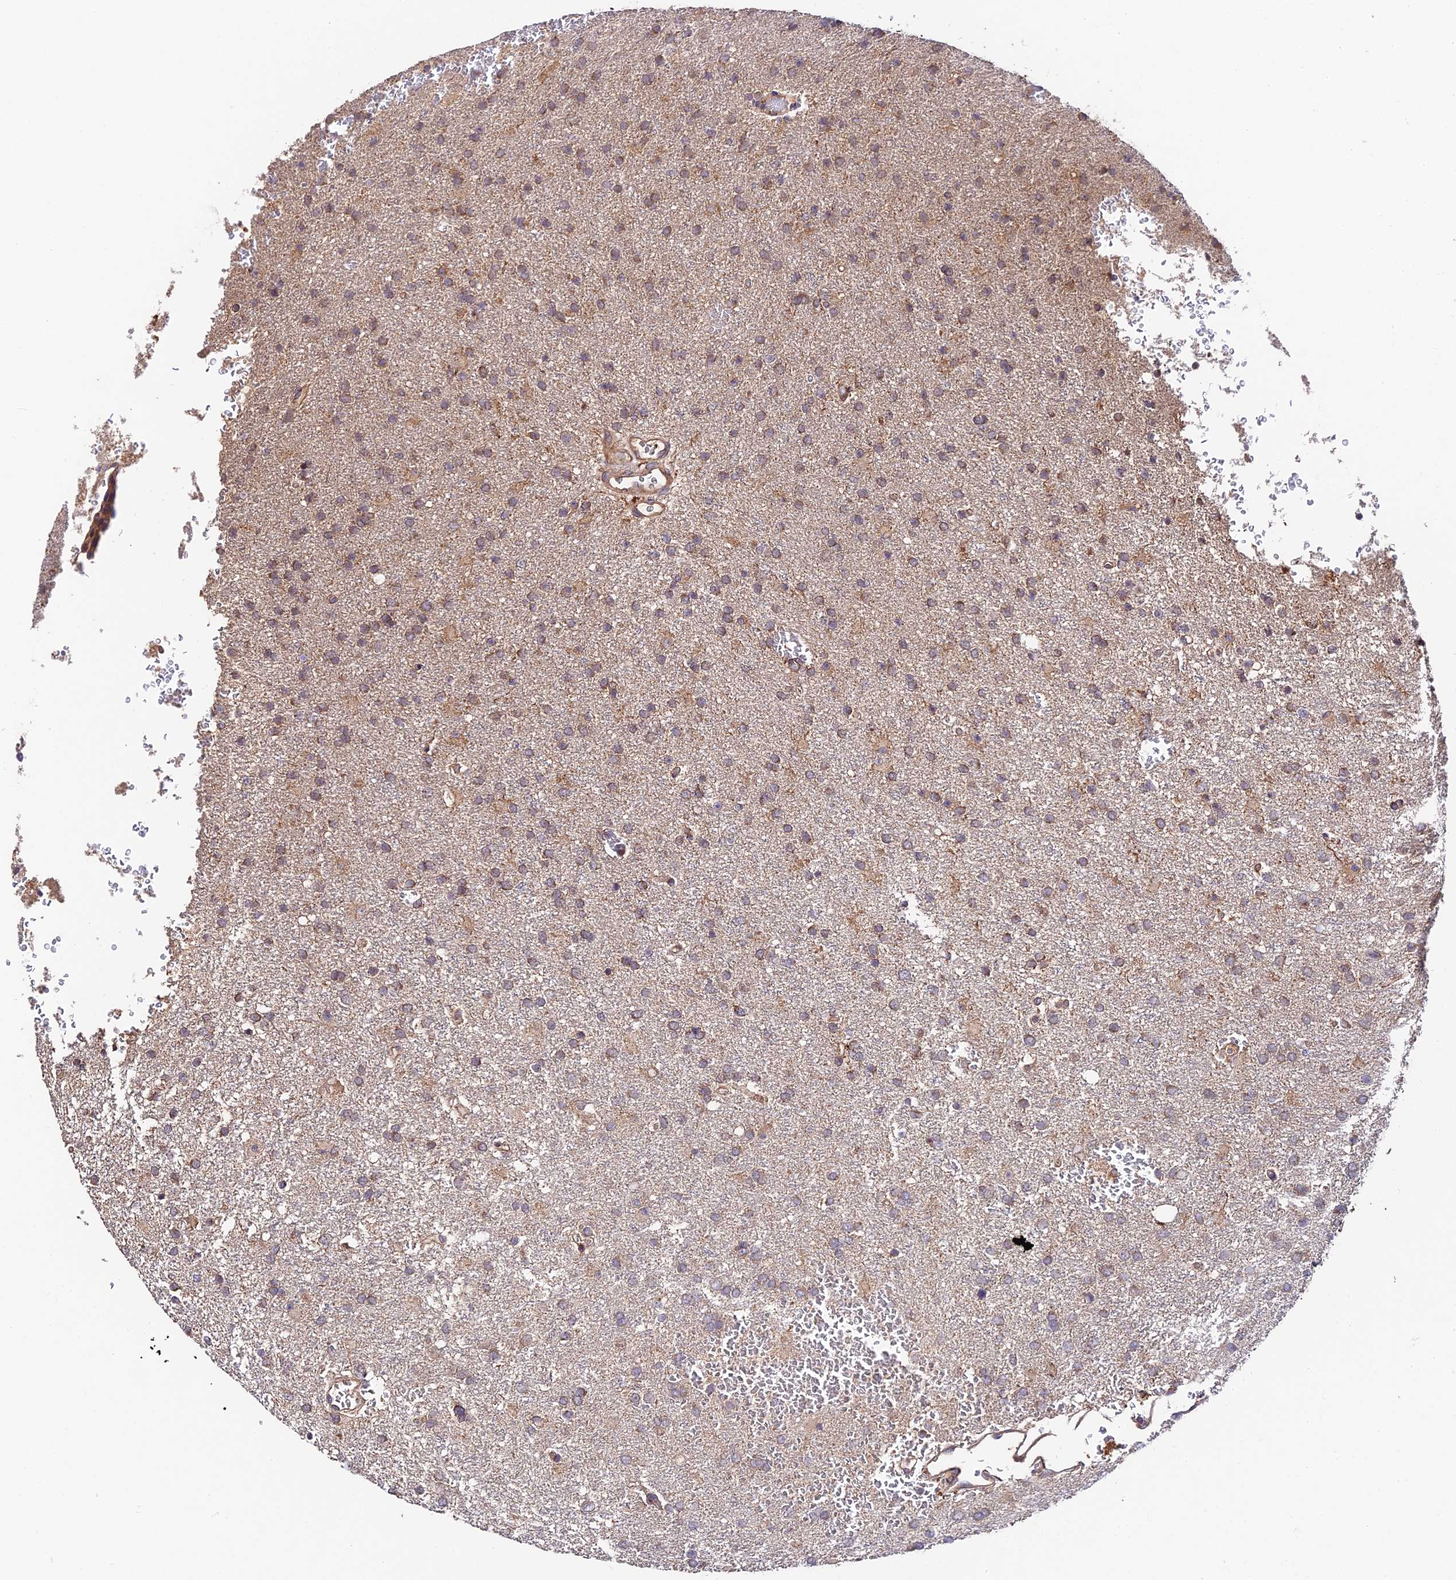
{"staining": {"intensity": "weak", "quantity": ">75%", "location": "cytoplasmic/membranous"}, "tissue": "glioma", "cell_type": "Tumor cells", "image_type": "cancer", "snomed": [{"axis": "morphology", "description": "Glioma, malignant, High grade"}, {"axis": "topography", "description": "Brain"}], "caption": "Weak cytoplasmic/membranous positivity is present in about >75% of tumor cells in glioma. Using DAB (3,3'-diaminobenzidine) (brown) and hematoxylin (blue) stains, captured at high magnification using brightfield microscopy.", "gene": "C3orf20", "patient": {"sex": "female", "age": 74}}